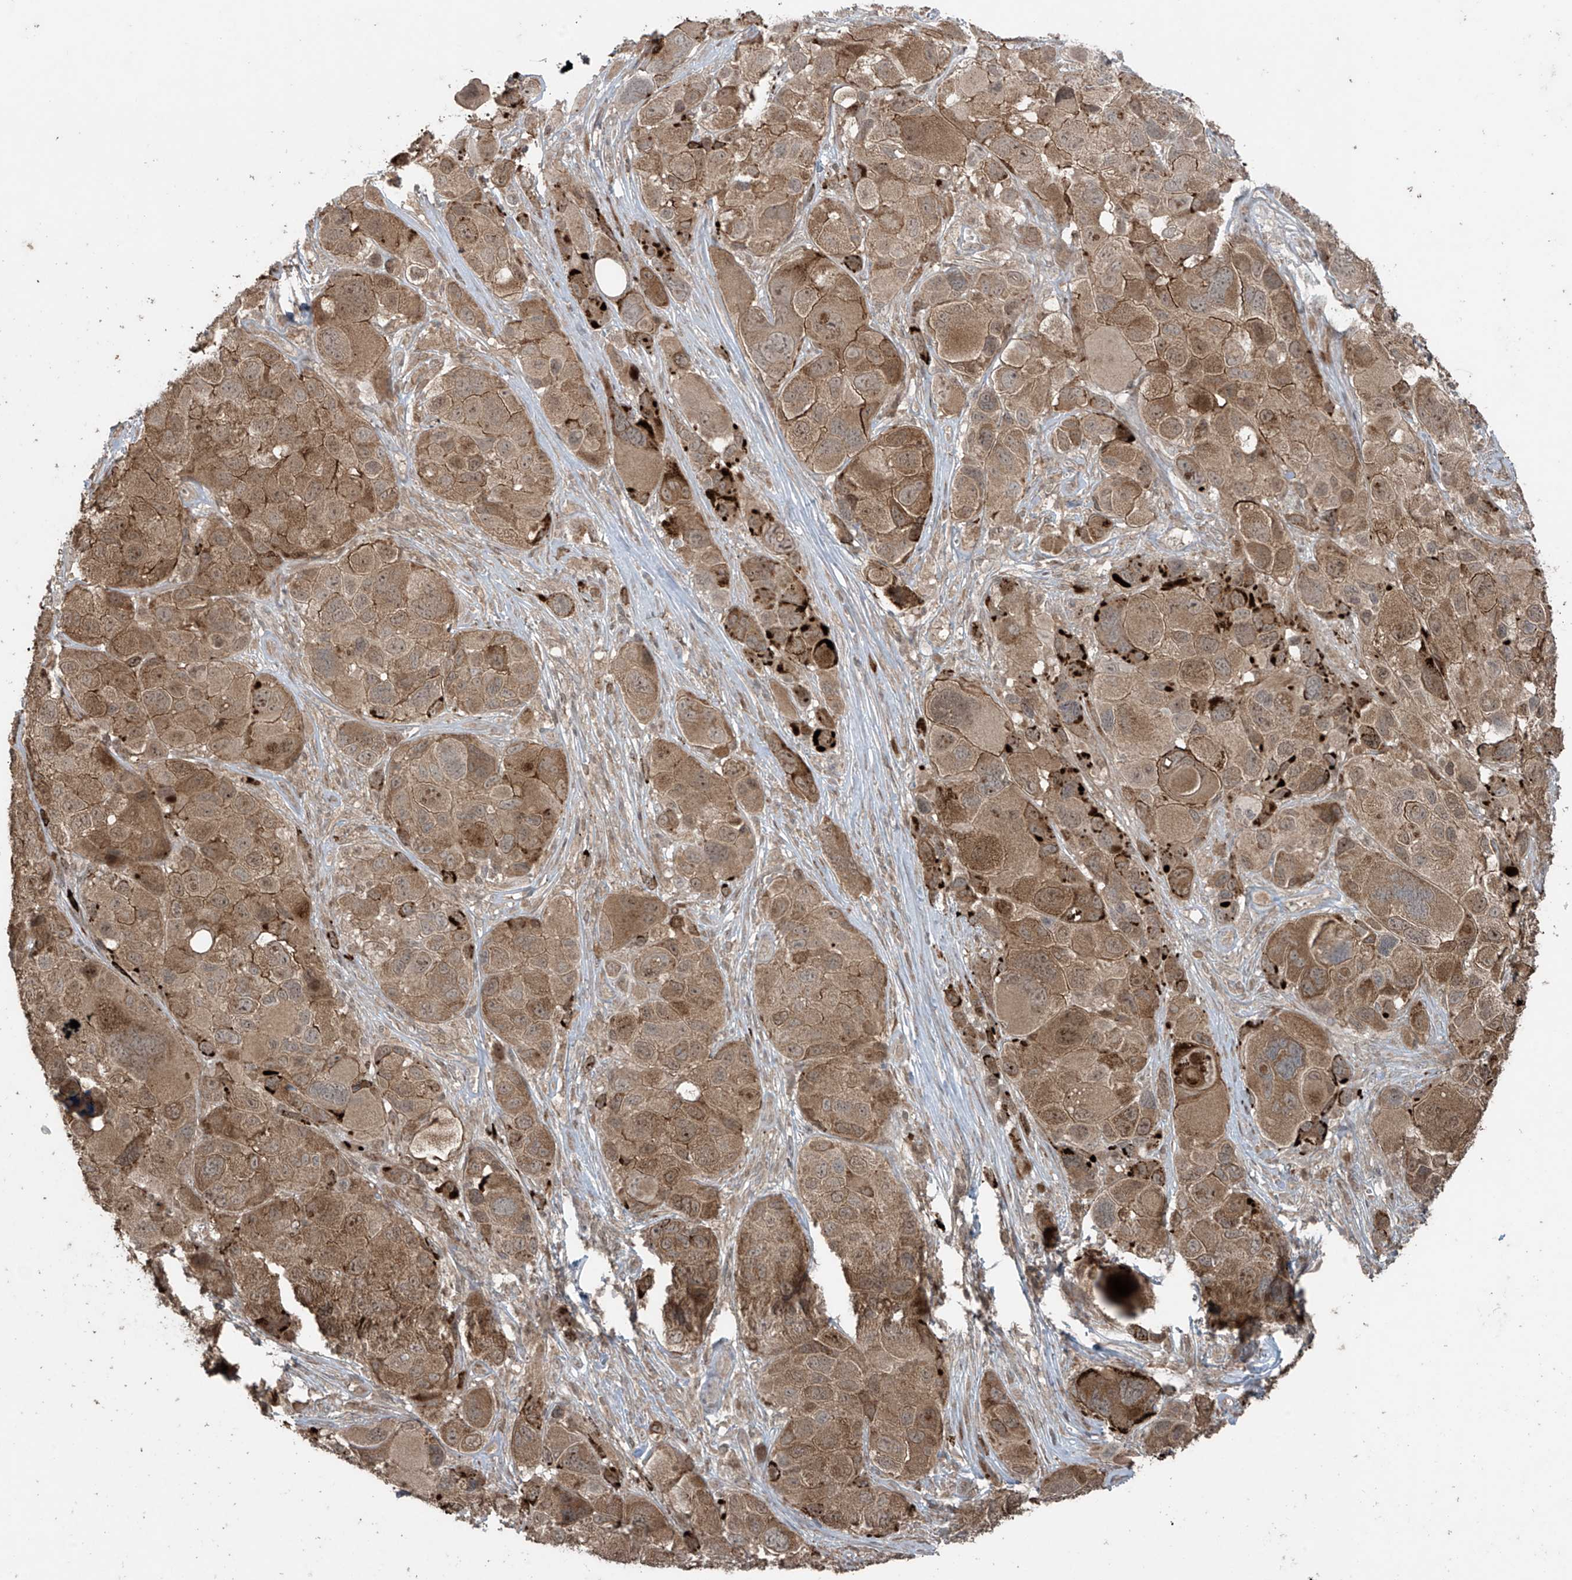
{"staining": {"intensity": "moderate", "quantity": ">75%", "location": "cytoplasmic/membranous"}, "tissue": "melanoma", "cell_type": "Tumor cells", "image_type": "cancer", "snomed": [{"axis": "morphology", "description": "Malignant melanoma, NOS"}, {"axis": "topography", "description": "Skin of trunk"}], "caption": "Melanoma was stained to show a protein in brown. There is medium levels of moderate cytoplasmic/membranous positivity in approximately >75% of tumor cells.", "gene": "PGPEP1", "patient": {"sex": "male", "age": 71}}